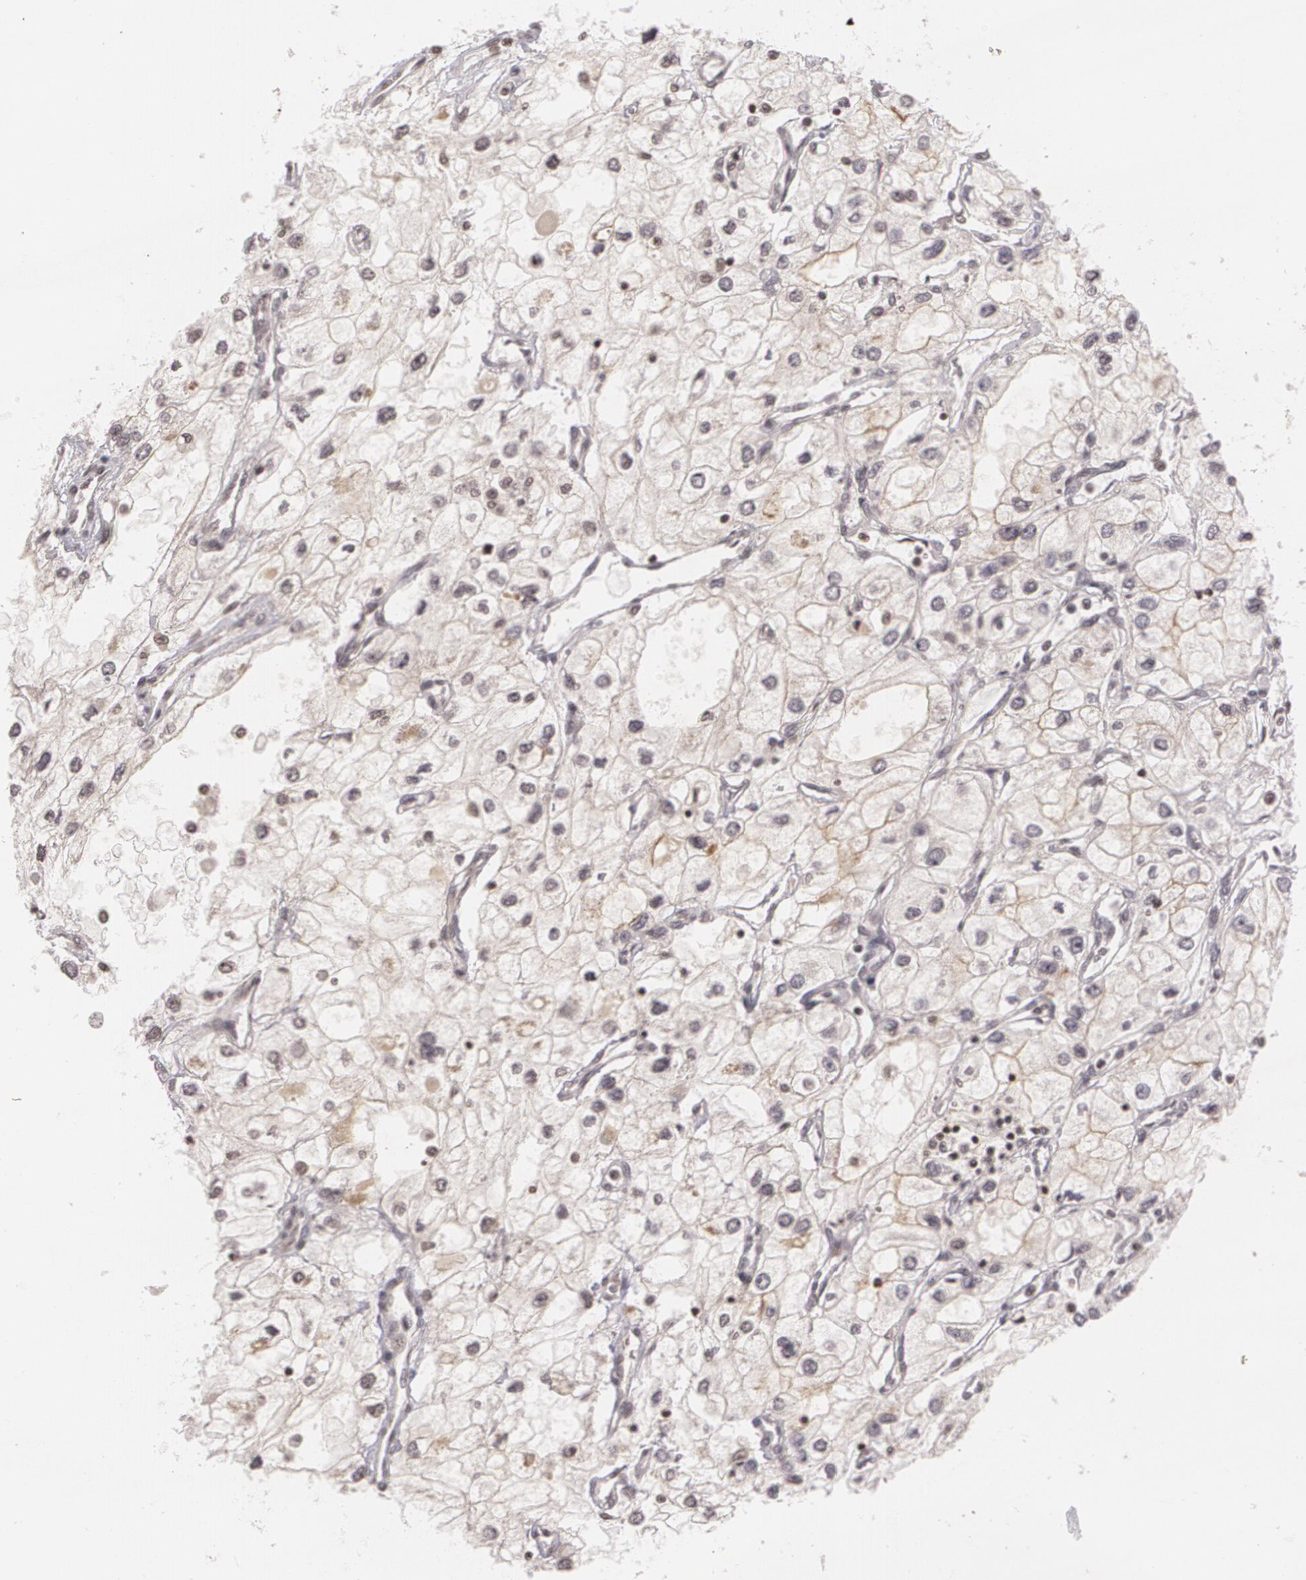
{"staining": {"intensity": "negative", "quantity": "none", "location": "none"}, "tissue": "renal cancer", "cell_type": "Tumor cells", "image_type": "cancer", "snomed": [{"axis": "morphology", "description": "Adenocarcinoma, NOS"}, {"axis": "topography", "description": "Kidney"}], "caption": "Renal cancer was stained to show a protein in brown. There is no significant staining in tumor cells.", "gene": "MUC1", "patient": {"sex": "male", "age": 57}}